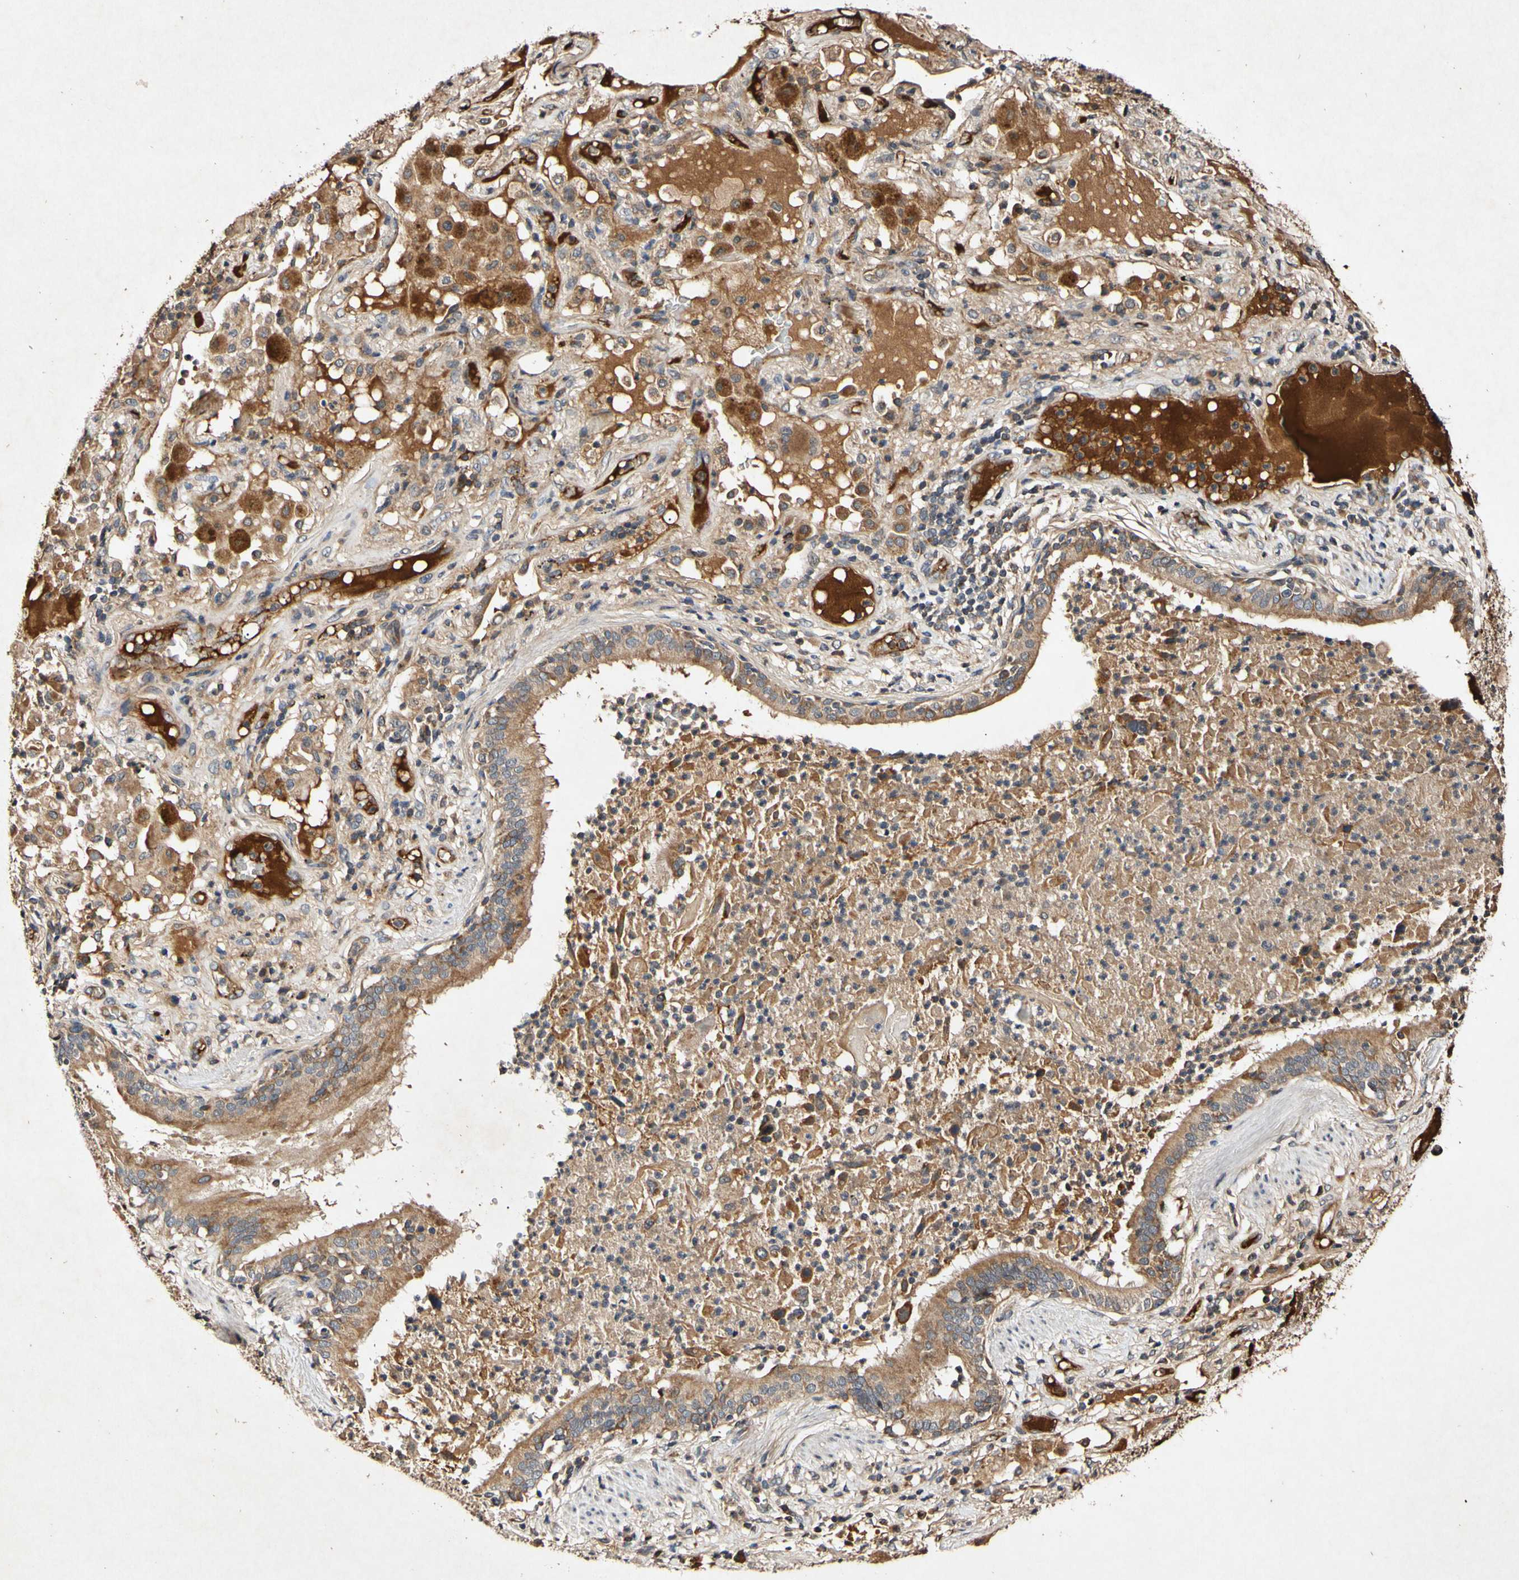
{"staining": {"intensity": "moderate", "quantity": ">75%", "location": "cytoplasmic/membranous"}, "tissue": "lung cancer", "cell_type": "Tumor cells", "image_type": "cancer", "snomed": [{"axis": "morphology", "description": "Squamous cell carcinoma, NOS"}, {"axis": "topography", "description": "Lung"}], "caption": "An immunohistochemistry image of neoplastic tissue is shown. Protein staining in brown shows moderate cytoplasmic/membranous positivity in lung cancer within tumor cells.", "gene": "PLAT", "patient": {"sex": "male", "age": 57}}